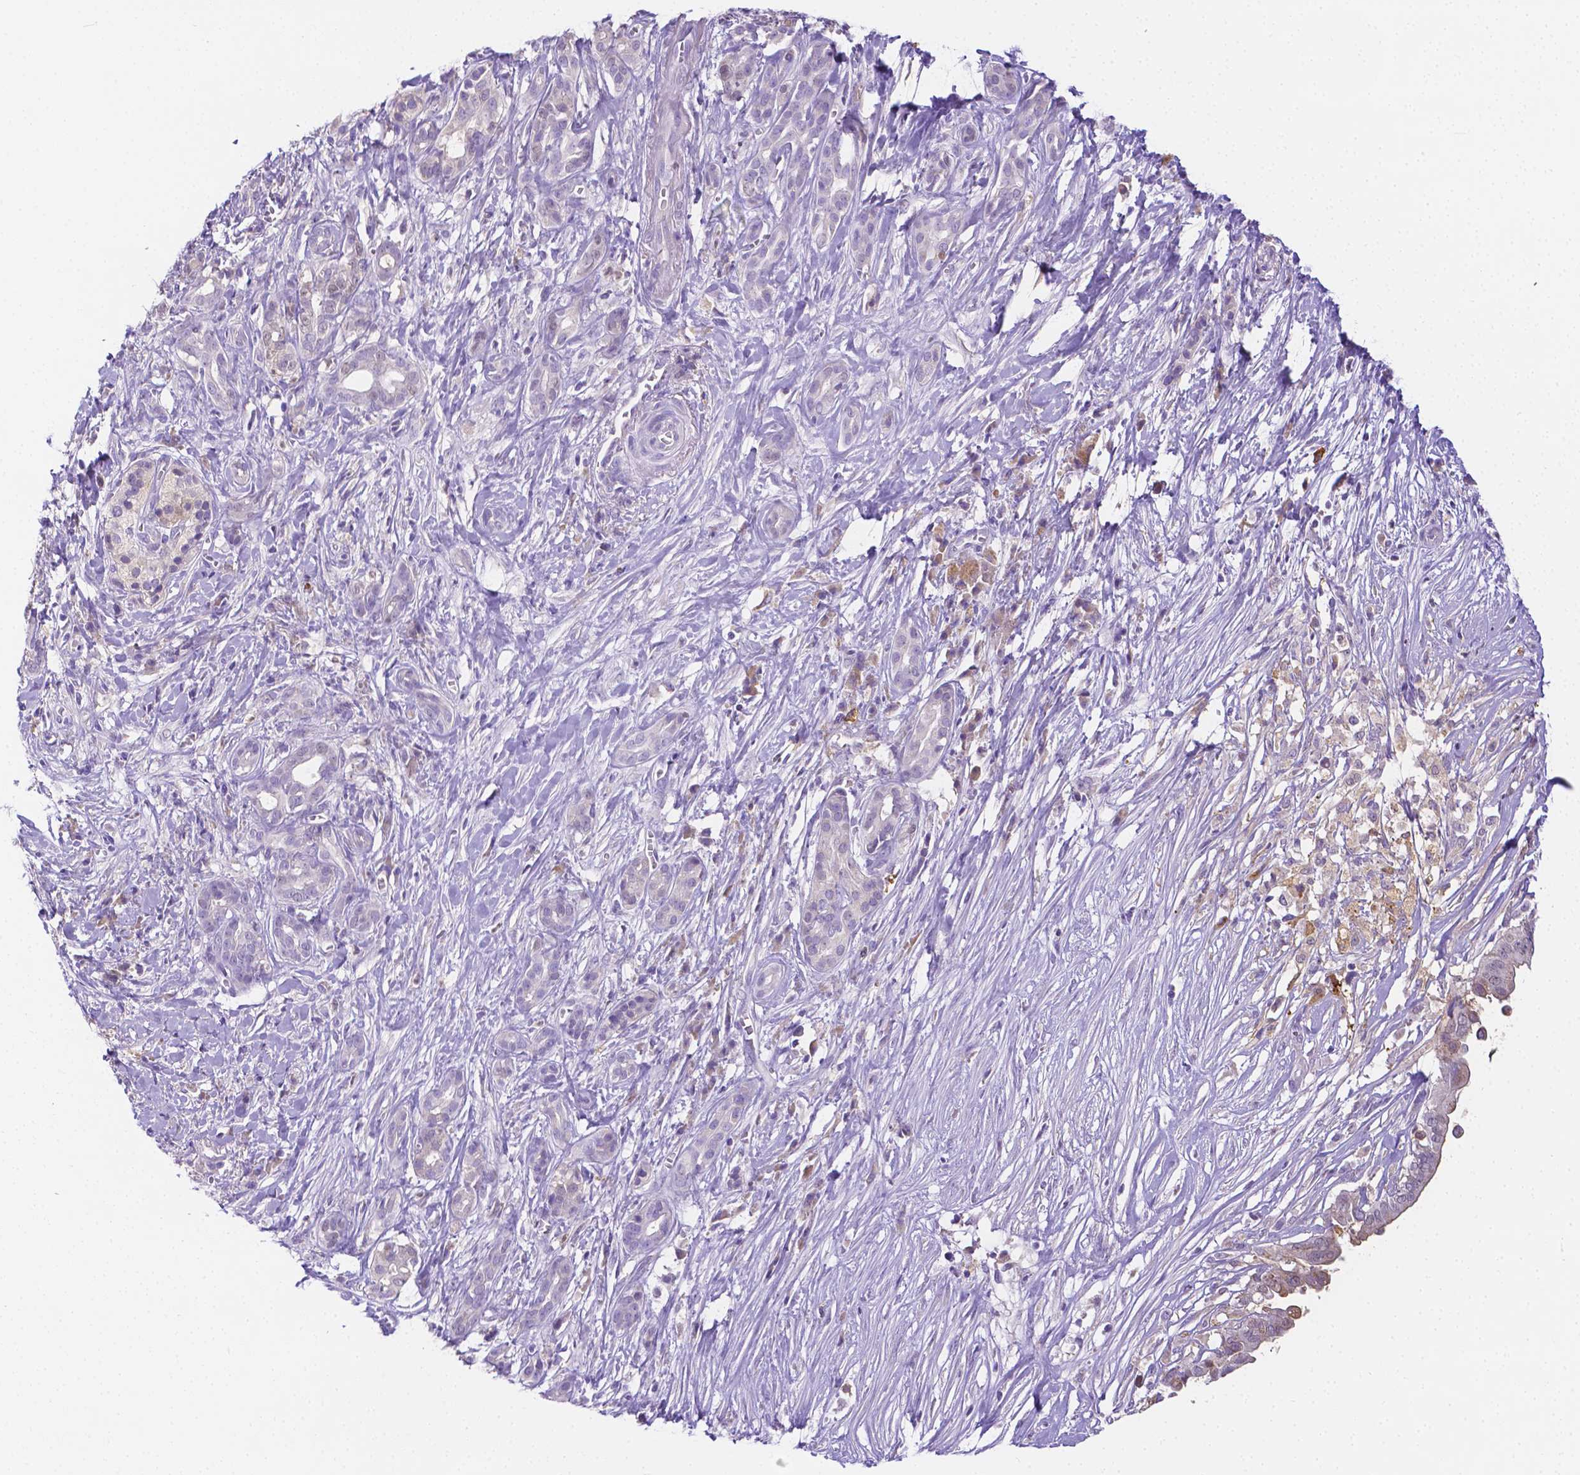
{"staining": {"intensity": "negative", "quantity": "none", "location": "none"}, "tissue": "pancreatic cancer", "cell_type": "Tumor cells", "image_type": "cancer", "snomed": [{"axis": "morphology", "description": "Adenocarcinoma, NOS"}, {"axis": "topography", "description": "Pancreas"}], "caption": "Immunohistochemistry (IHC) of pancreatic cancer (adenocarcinoma) demonstrates no staining in tumor cells. (DAB IHC, high magnification).", "gene": "NXPH2", "patient": {"sex": "male", "age": 61}}